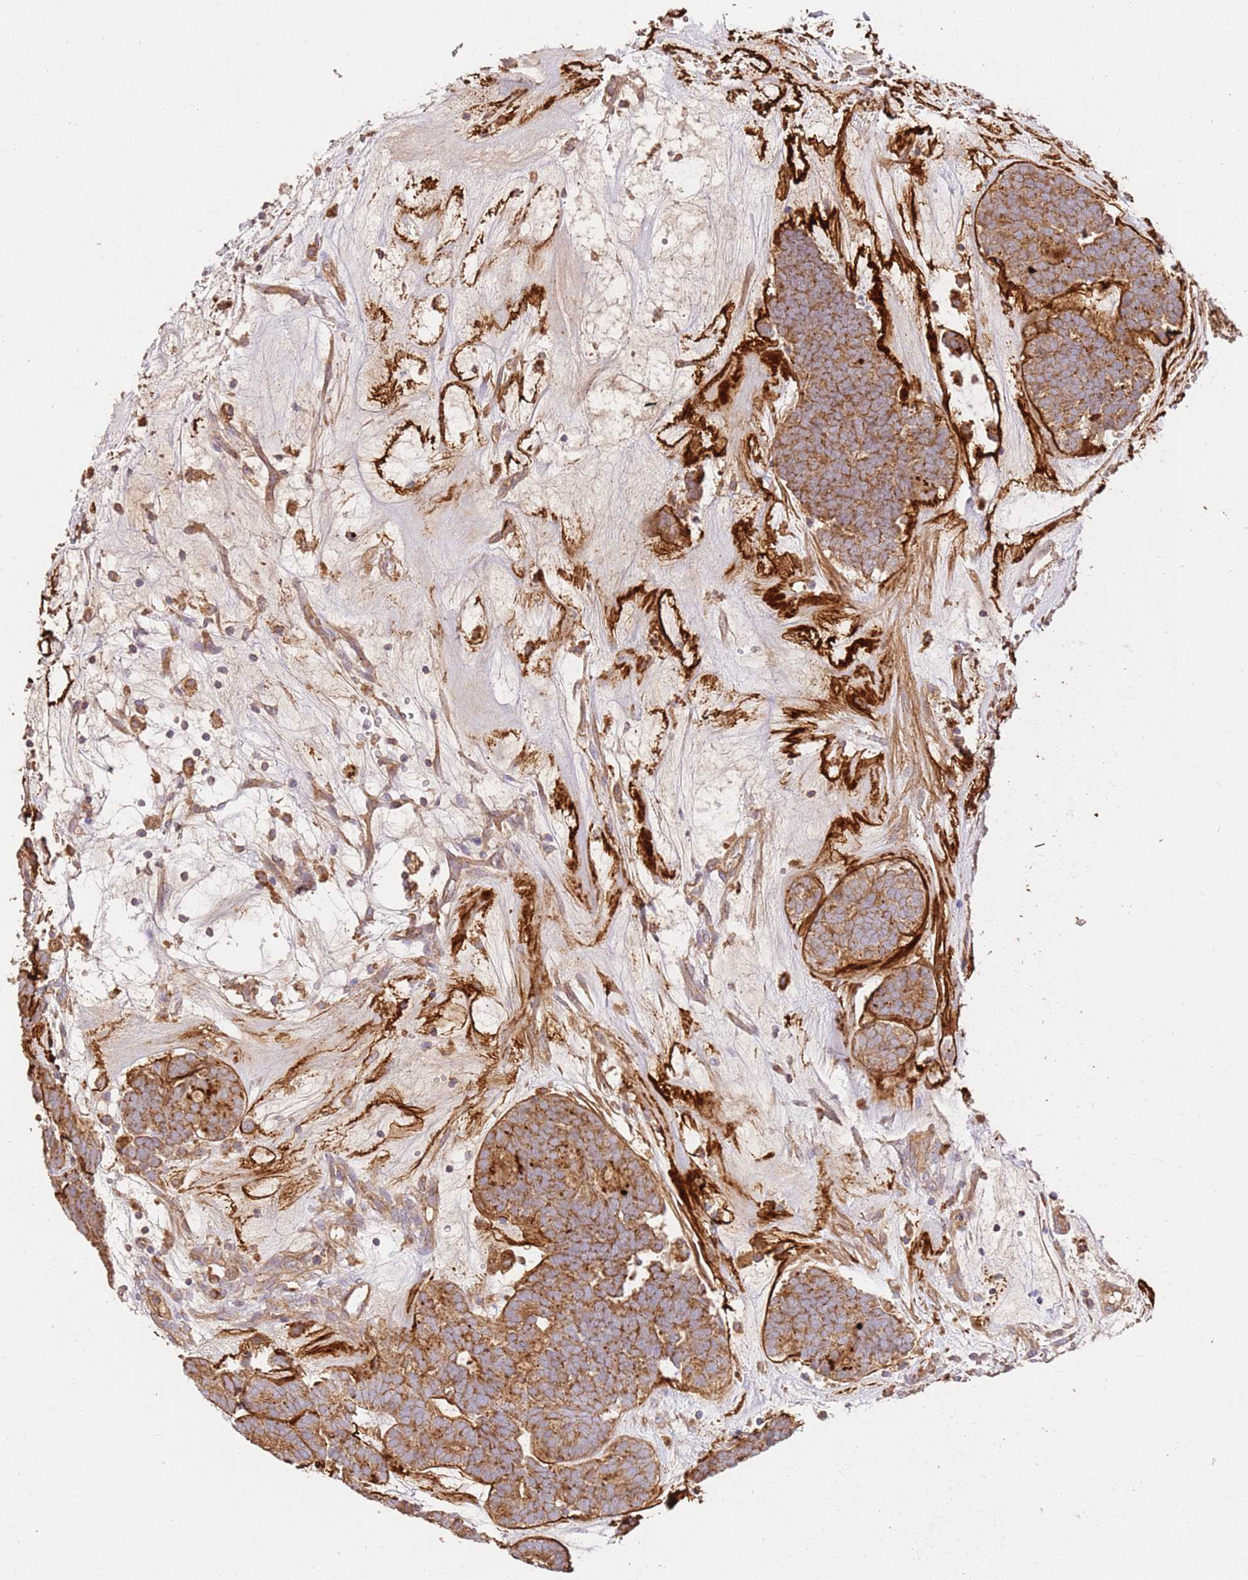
{"staining": {"intensity": "moderate", "quantity": ">75%", "location": "cytoplasmic/membranous"}, "tissue": "head and neck cancer", "cell_type": "Tumor cells", "image_type": "cancer", "snomed": [{"axis": "morphology", "description": "Adenocarcinoma, NOS"}, {"axis": "topography", "description": "Head-Neck"}], "caption": "IHC image of neoplastic tissue: head and neck cancer (adenocarcinoma) stained using IHC shows medium levels of moderate protein expression localized specifically in the cytoplasmic/membranous of tumor cells, appearing as a cytoplasmic/membranous brown color.", "gene": "CEP55", "patient": {"sex": "female", "age": 81}}